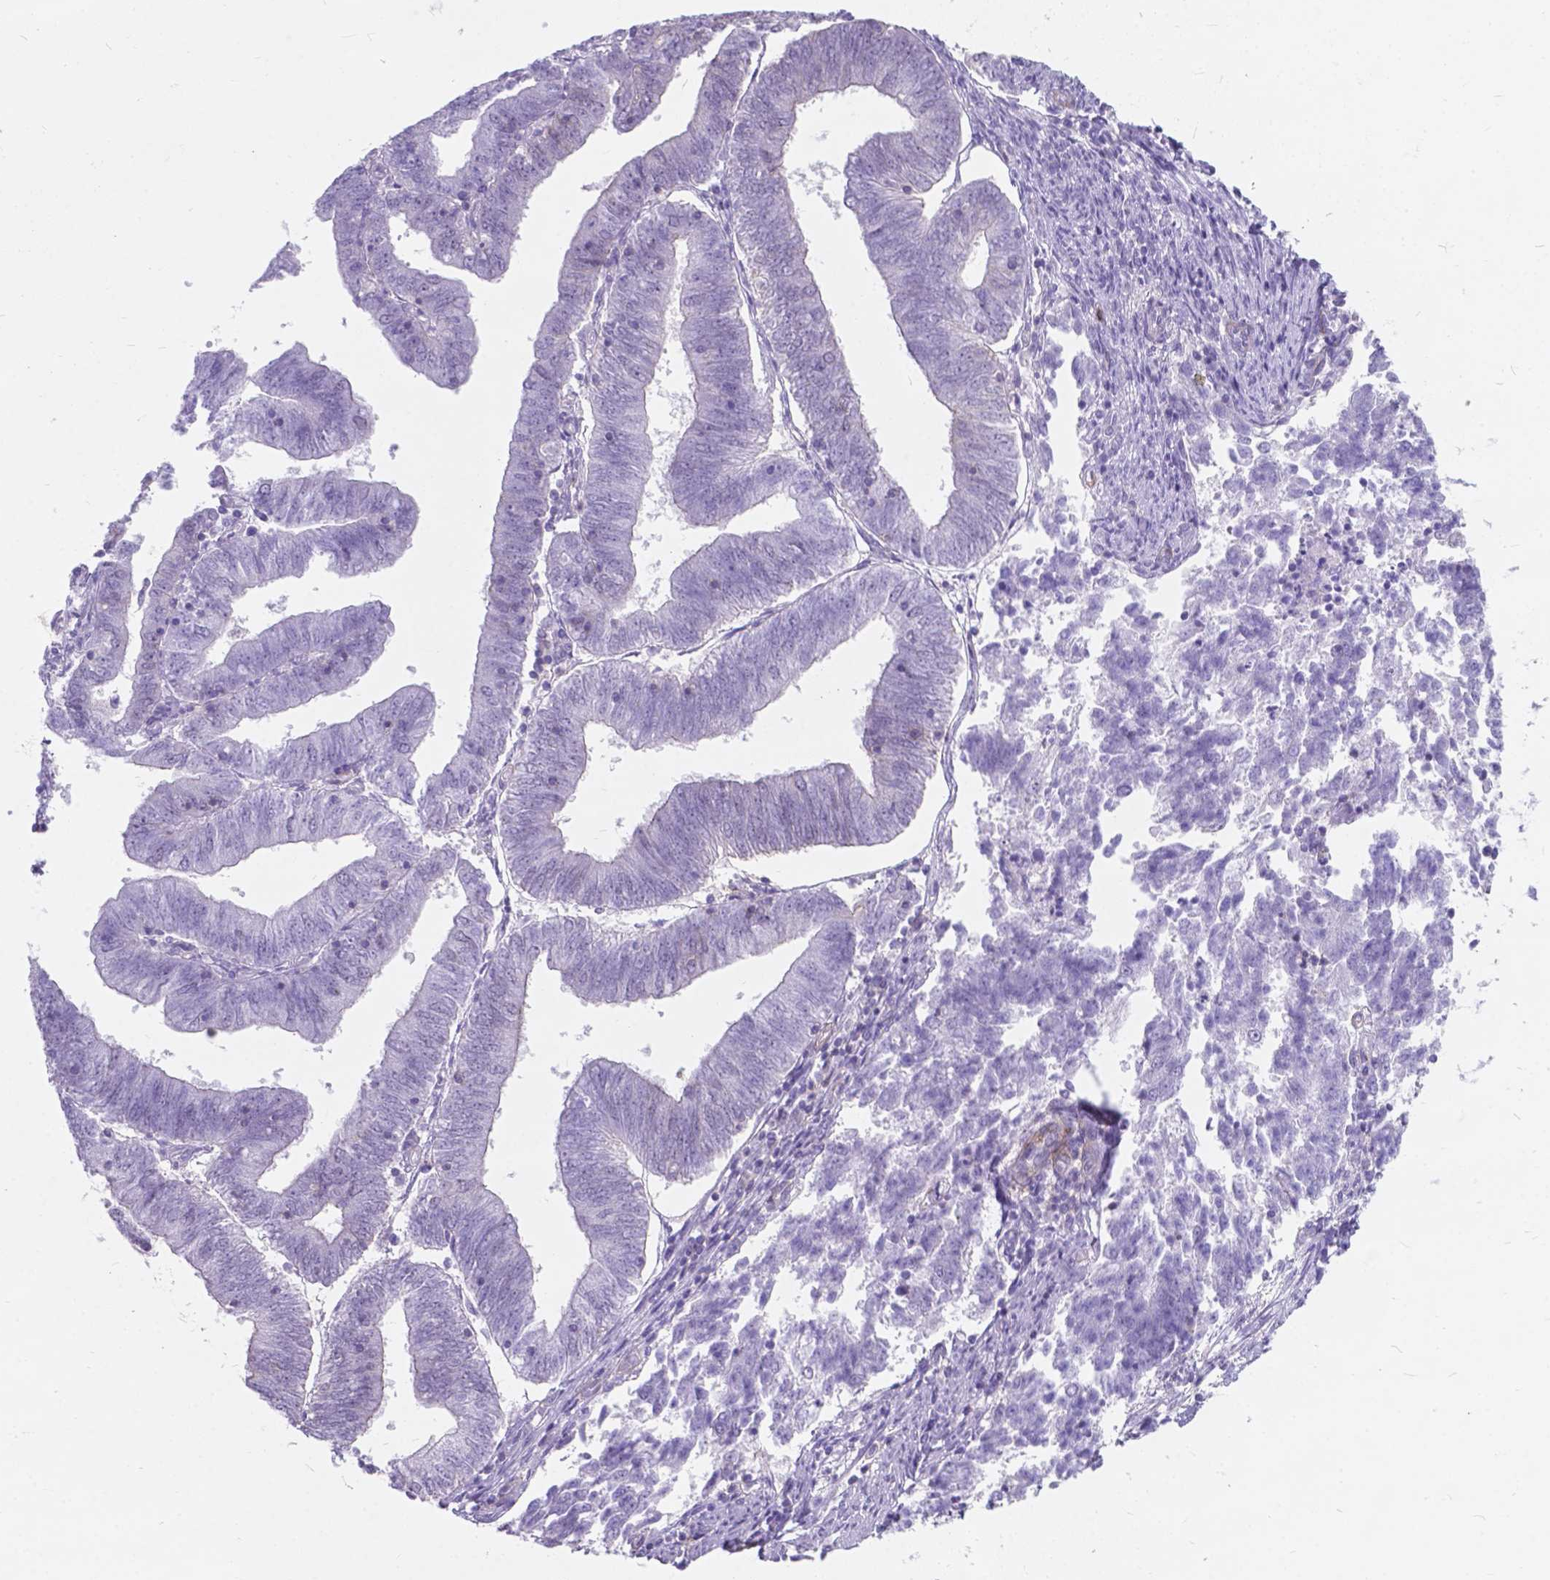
{"staining": {"intensity": "negative", "quantity": "none", "location": "none"}, "tissue": "endometrial cancer", "cell_type": "Tumor cells", "image_type": "cancer", "snomed": [{"axis": "morphology", "description": "Adenocarcinoma, NOS"}, {"axis": "topography", "description": "Endometrium"}], "caption": "Immunohistochemistry (IHC) photomicrograph of neoplastic tissue: endometrial cancer (adenocarcinoma) stained with DAB demonstrates no significant protein positivity in tumor cells.", "gene": "KIAA0040", "patient": {"sex": "female", "age": 82}}